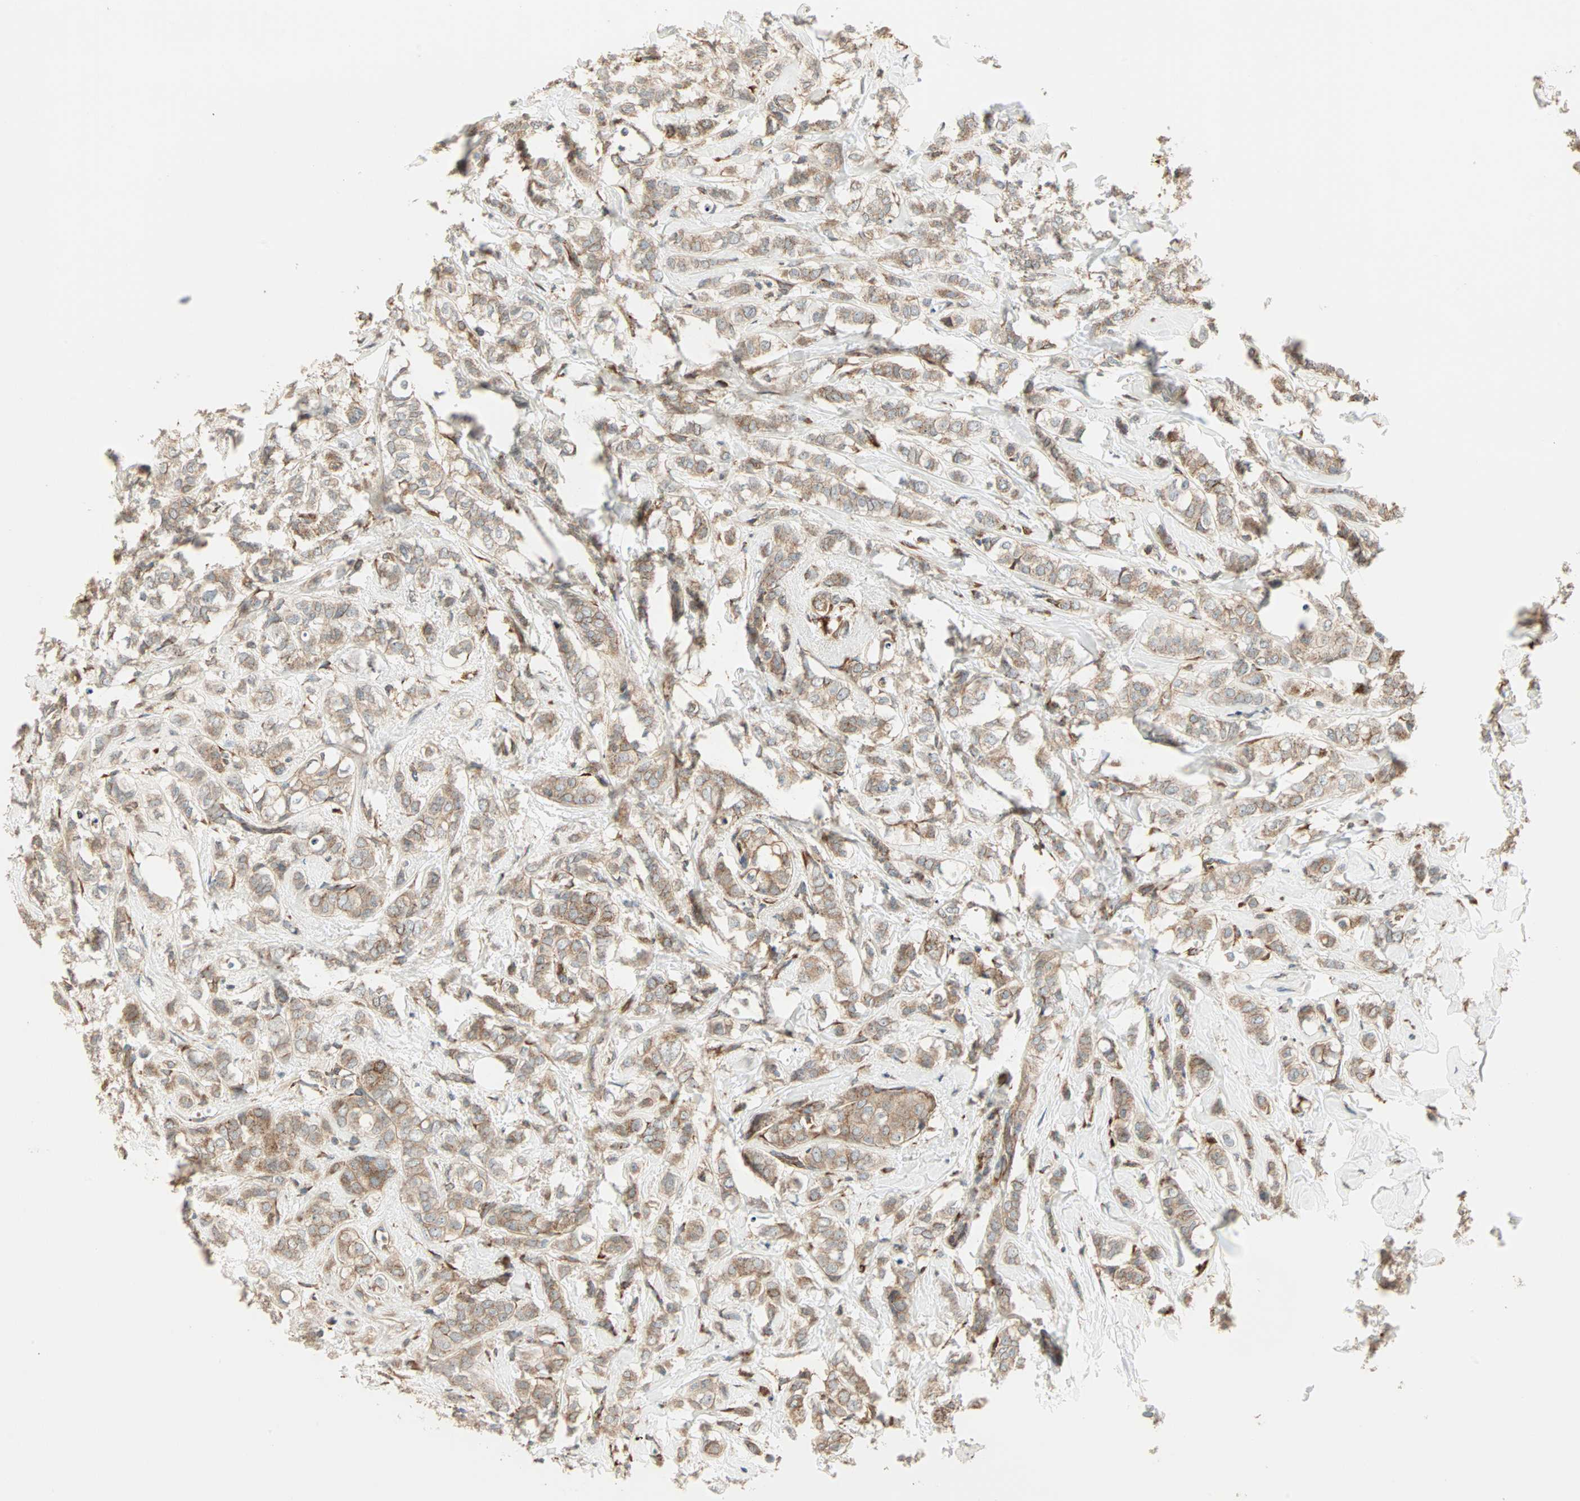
{"staining": {"intensity": "moderate", "quantity": ">75%", "location": "cytoplasmic/membranous"}, "tissue": "breast cancer", "cell_type": "Tumor cells", "image_type": "cancer", "snomed": [{"axis": "morphology", "description": "Lobular carcinoma"}, {"axis": "topography", "description": "Breast"}], "caption": "IHC of breast cancer (lobular carcinoma) reveals medium levels of moderate cytoplasmic/membranous staining in approximately >75% of tumor cells.", "gene": "P4HA1", "patient": {"sex": "female", "age": 60}}